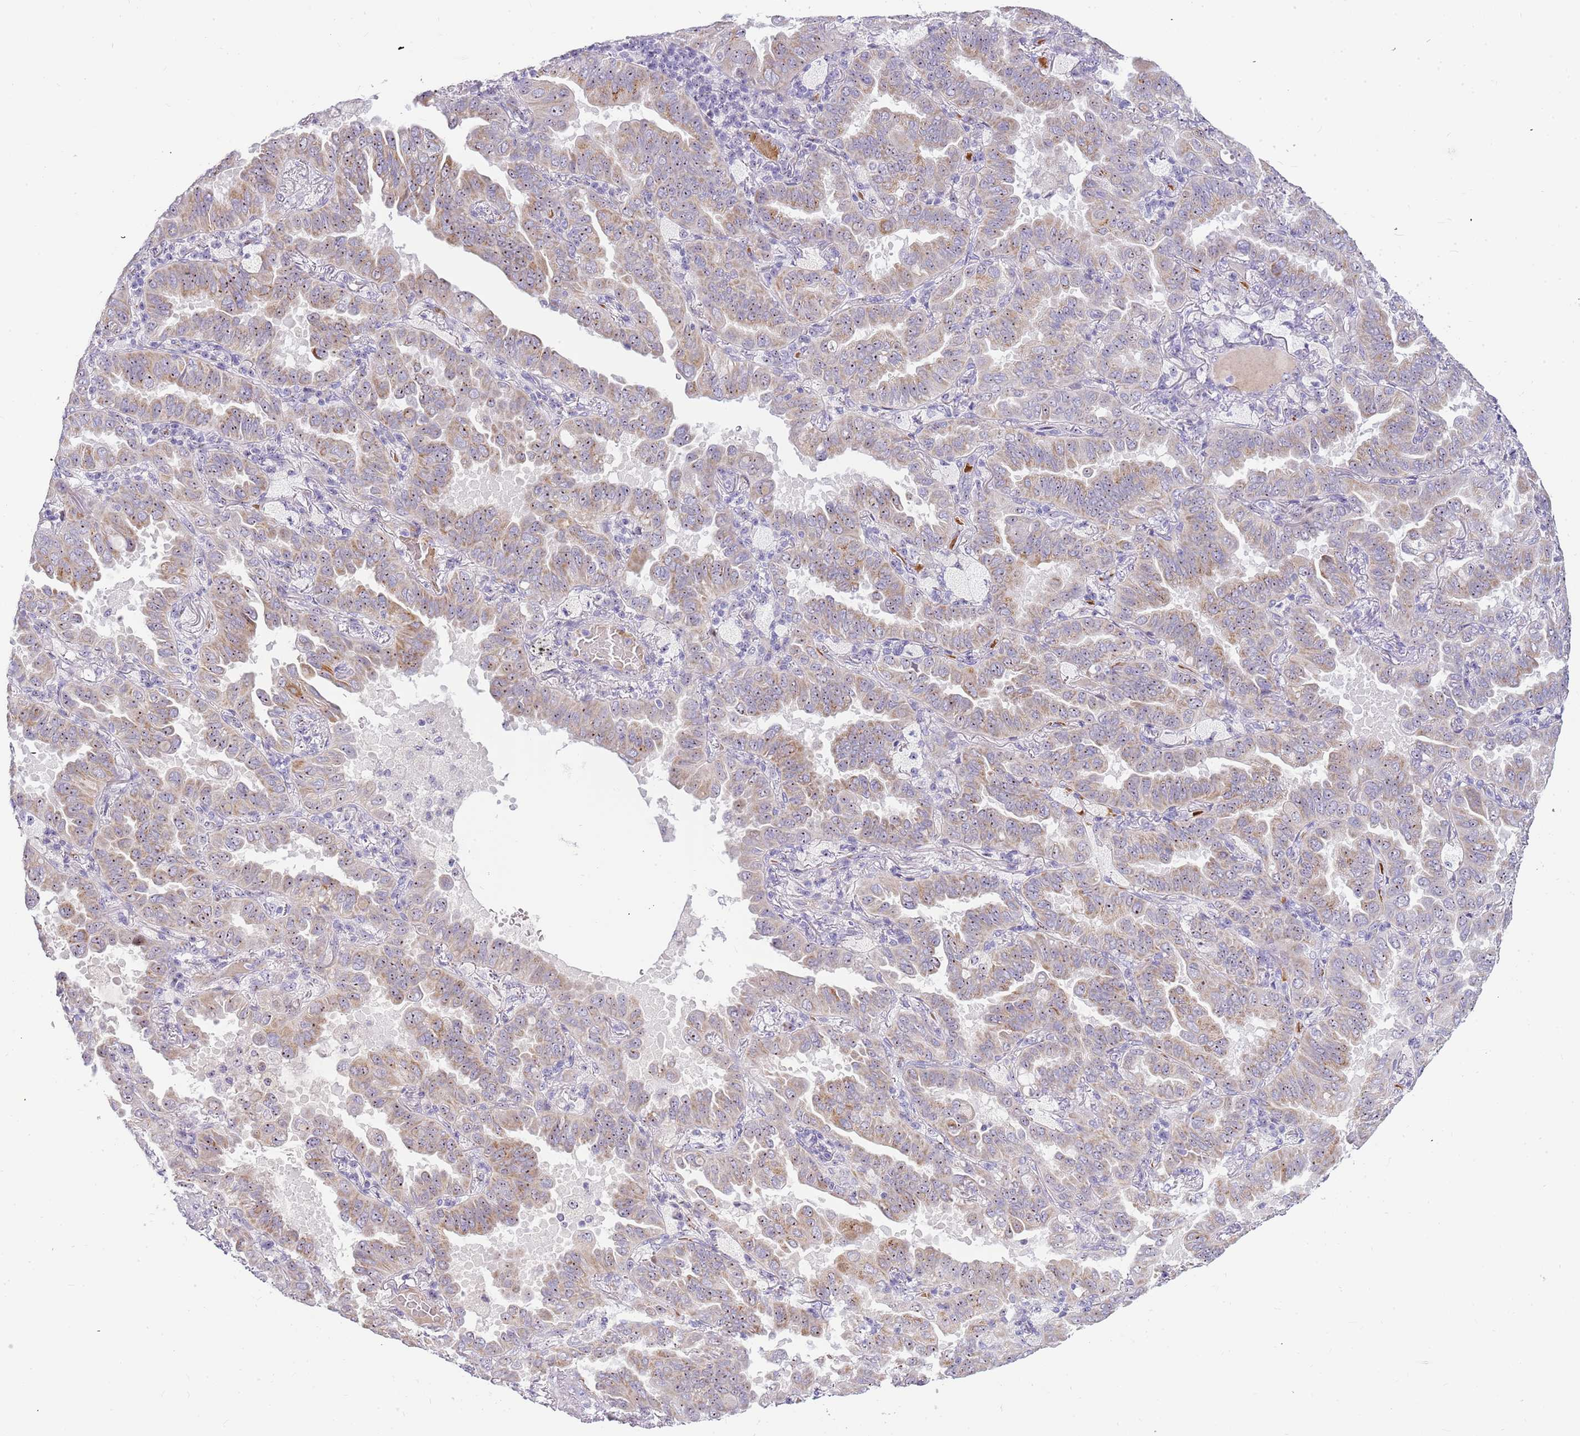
{"staining": {"intensity": "moderate", "quantity": ">75%", "location": "cytoplasmic/membranous,nuclear"}, "tissue": "lung cancer", "cell_type": "Tumor cells", "image_type": "cancer", "snomed": [{"axis": "morphology", "description": "Adenocarcinoma, NOS"}, {"axis": "topography", "description": "Lung"}], "caption": "Moderate cytoplasmic/membranous and nuclear protein expression is seen in approximately >75% of tumor cells in lung cancer.", "gene": "DNAJA3", "patient": {"sex": "male", "age": 64}}